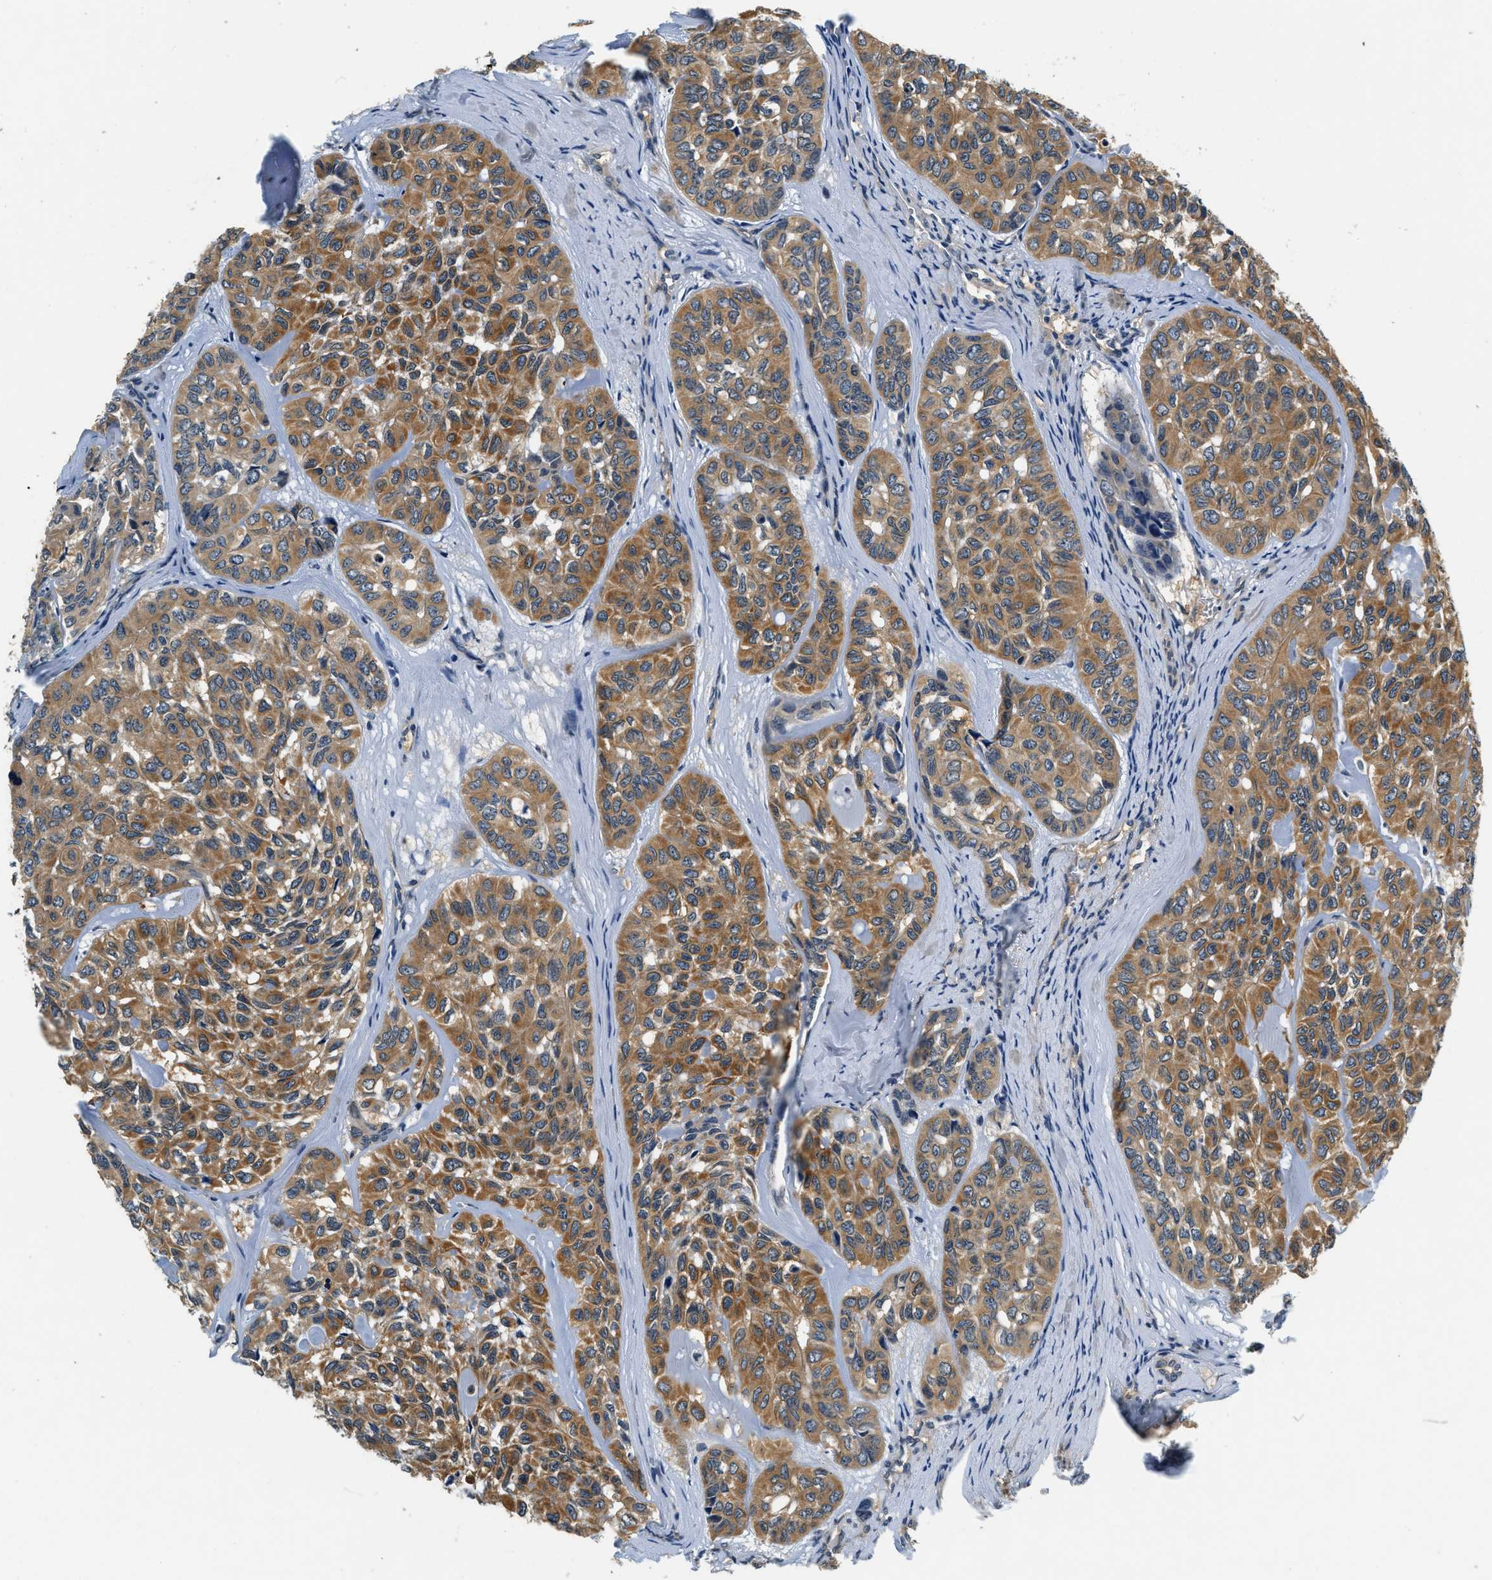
{"staining": {"intensity": "moderate", "quantity": ">75%", "location": "cytoplasmic/membranous"}, "tissue": "head and neck cancer", "cell_type": "Tumor cells", "image_type": "cancer", "snomed": [{"axis": "morphology", "description": "Adenocarcinoma, NOS"}, {"axis": "topography", "description": "Salivary gland, NOS"}, {"axis": "topography", "description": "Head-Neck"}], "caption": "Immunohistochemical staining of human head and neck cancer displays medium levels of moderate cytoplasmic/membranous staining in approximately >75% of tumor cells.", "gene": "RESF1", "patient": {"sex": "female", "age": 76}}